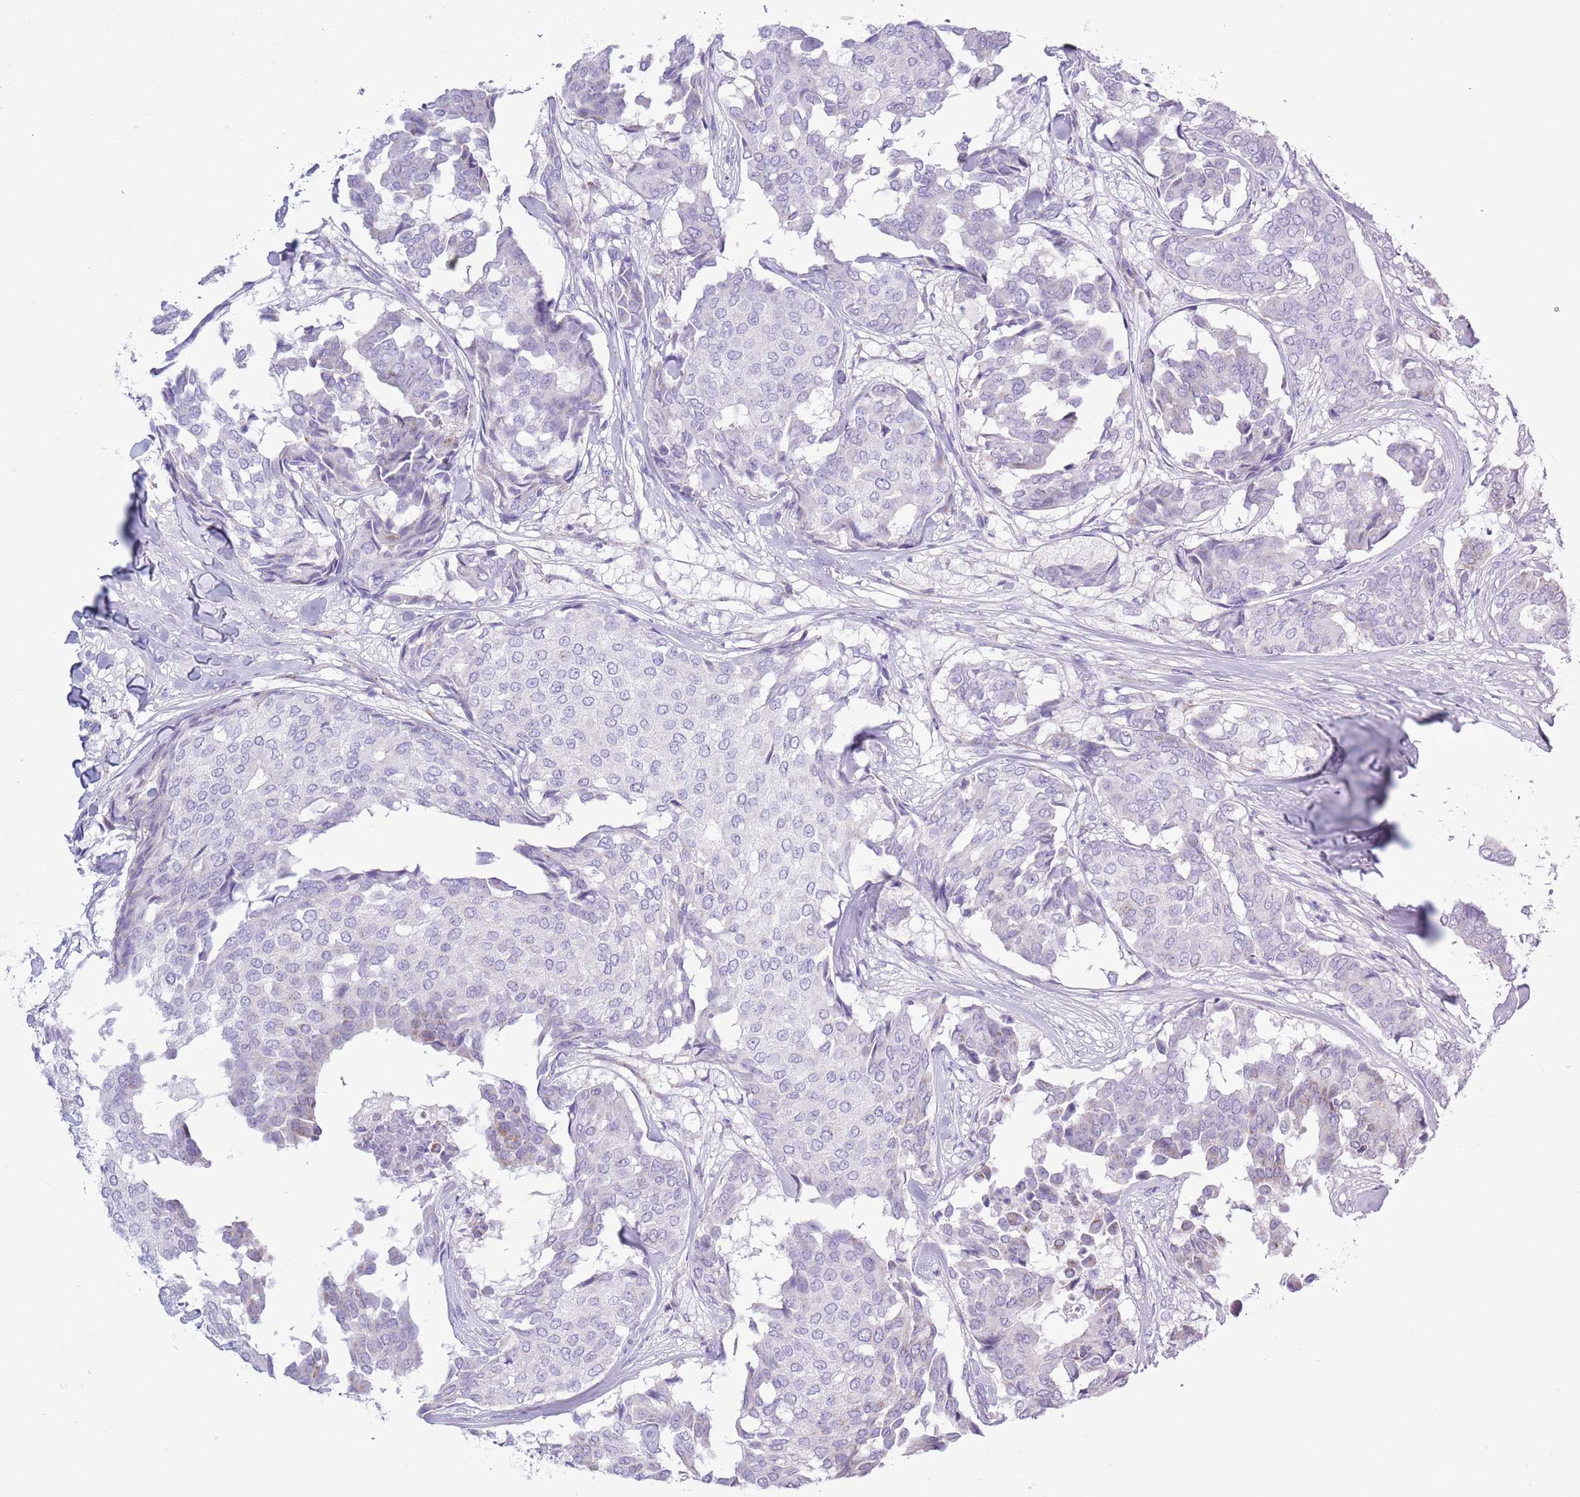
{"staining": {"intensity": "negative", "quantity": "none", "location": "none"}, "tissue": "breast cancer", "cell_type": "Tumor cells", "image_type": "cancer", "snomed": [{"axis": "morphology", "description": "Duct carcinoma"}, {"axis": "topography", "description": "Breast"}], "caption": "Immunohistochemical staining of human breast infiltrating ductal carcinoma displays no significant expression in tumor cells.", "gene": "MOCOS", "patient": {"sex": "female", "age": 75}}